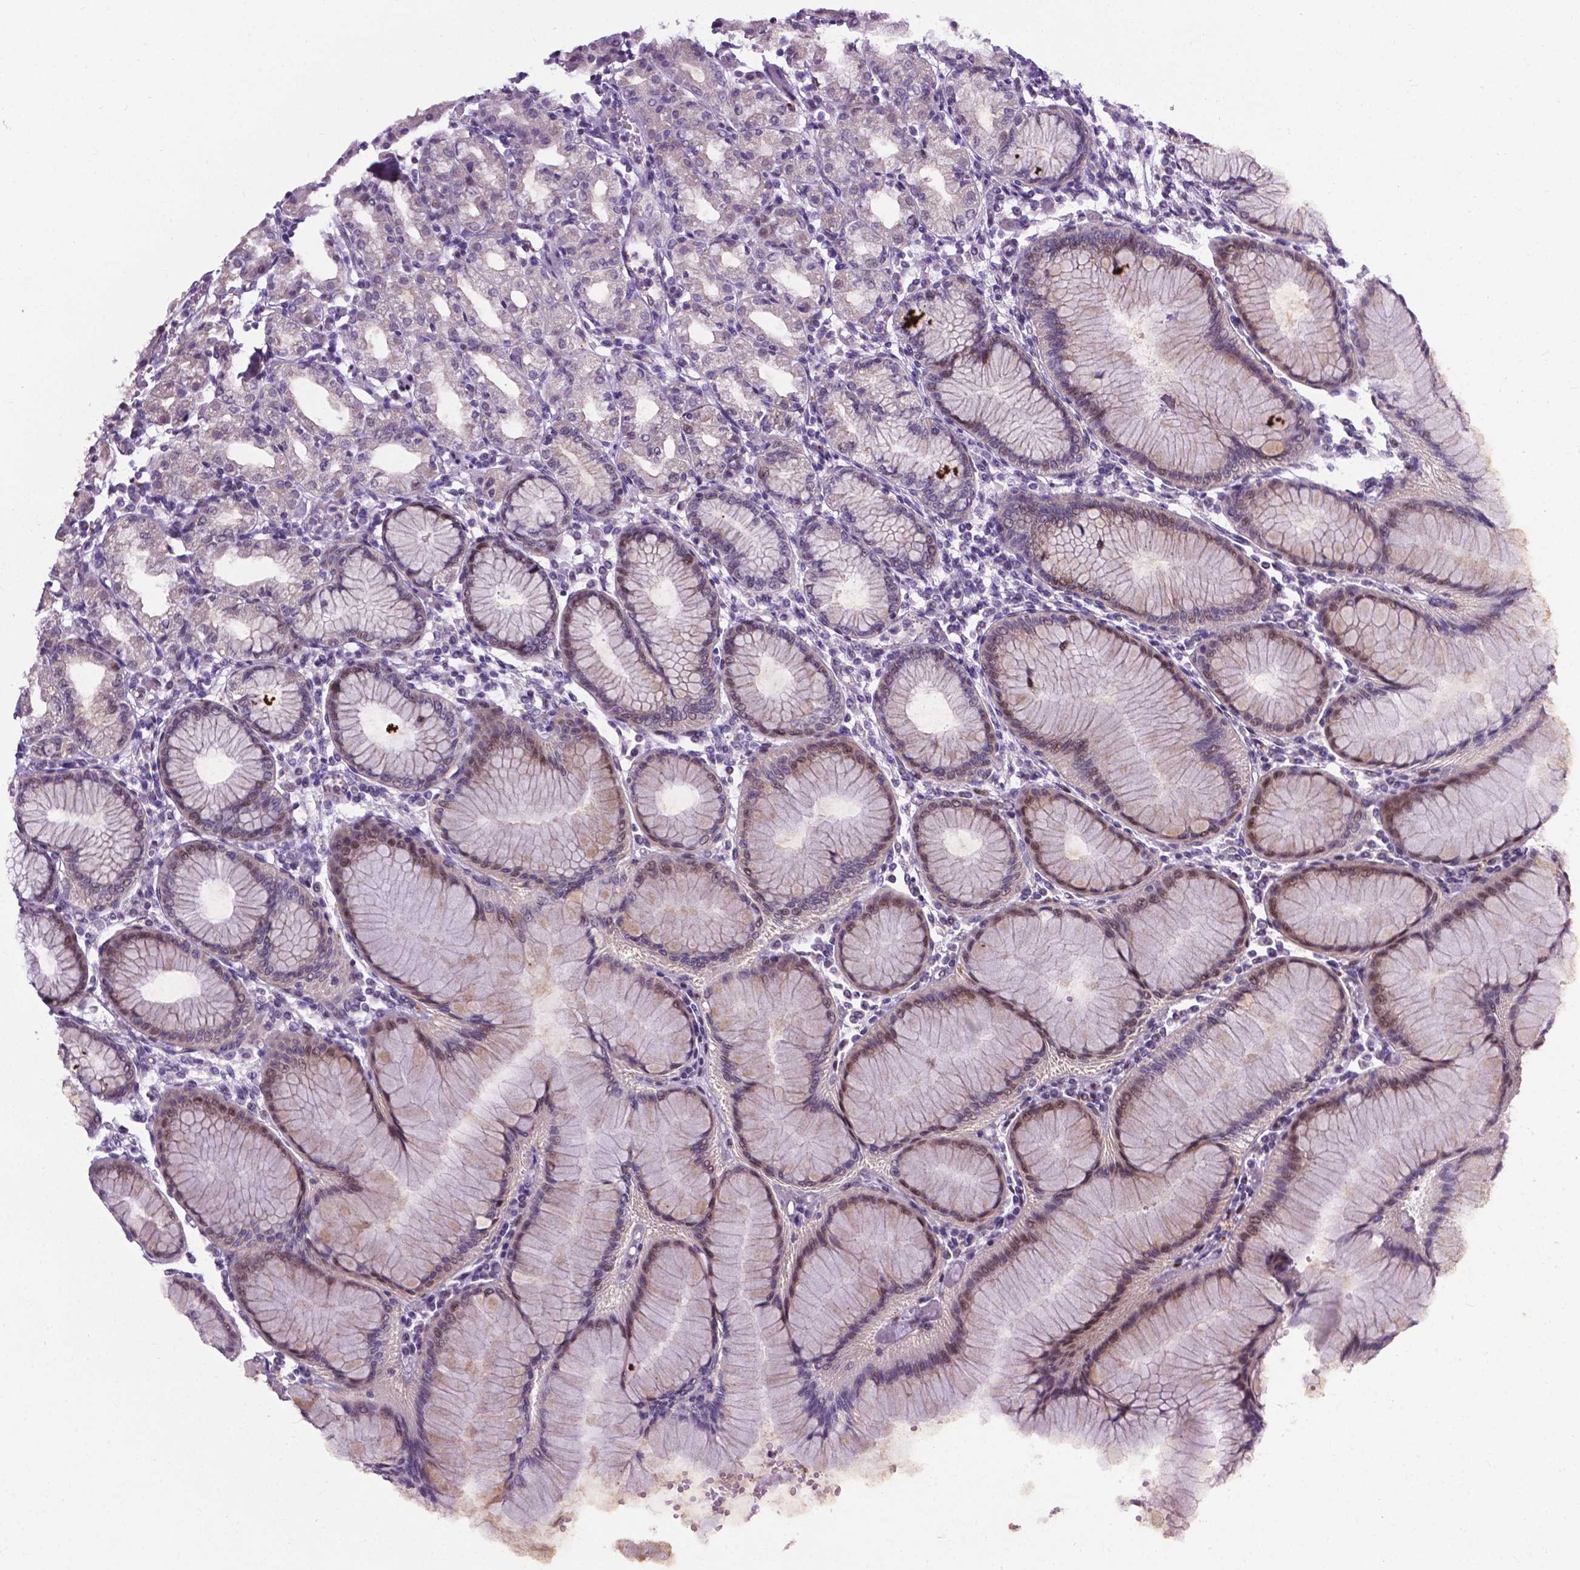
{"staining": {"intensity": "moderate", "quantity": "25%-75%", "location": "cytoplasmic/membranous,nuclear"}, "tissue": "stomach", "cell_type": "Glandular cells", "image_type": "normal", "snomed": [{"axis": "morphology", "description": "Normal tissue, NOS"}, {"axis": "topography", "description": "Skeletal muscle"}, {"axis": "topography", "description": "Stomach"}], "caption": "Glandular cells reveal medium levels of moderate cytoplasmic/membranous,nuclear staining in about 25%-75% of cells in benign human stomach.", "gene": "SMAD2", "patient": {"sex": "female", "age": 57}}